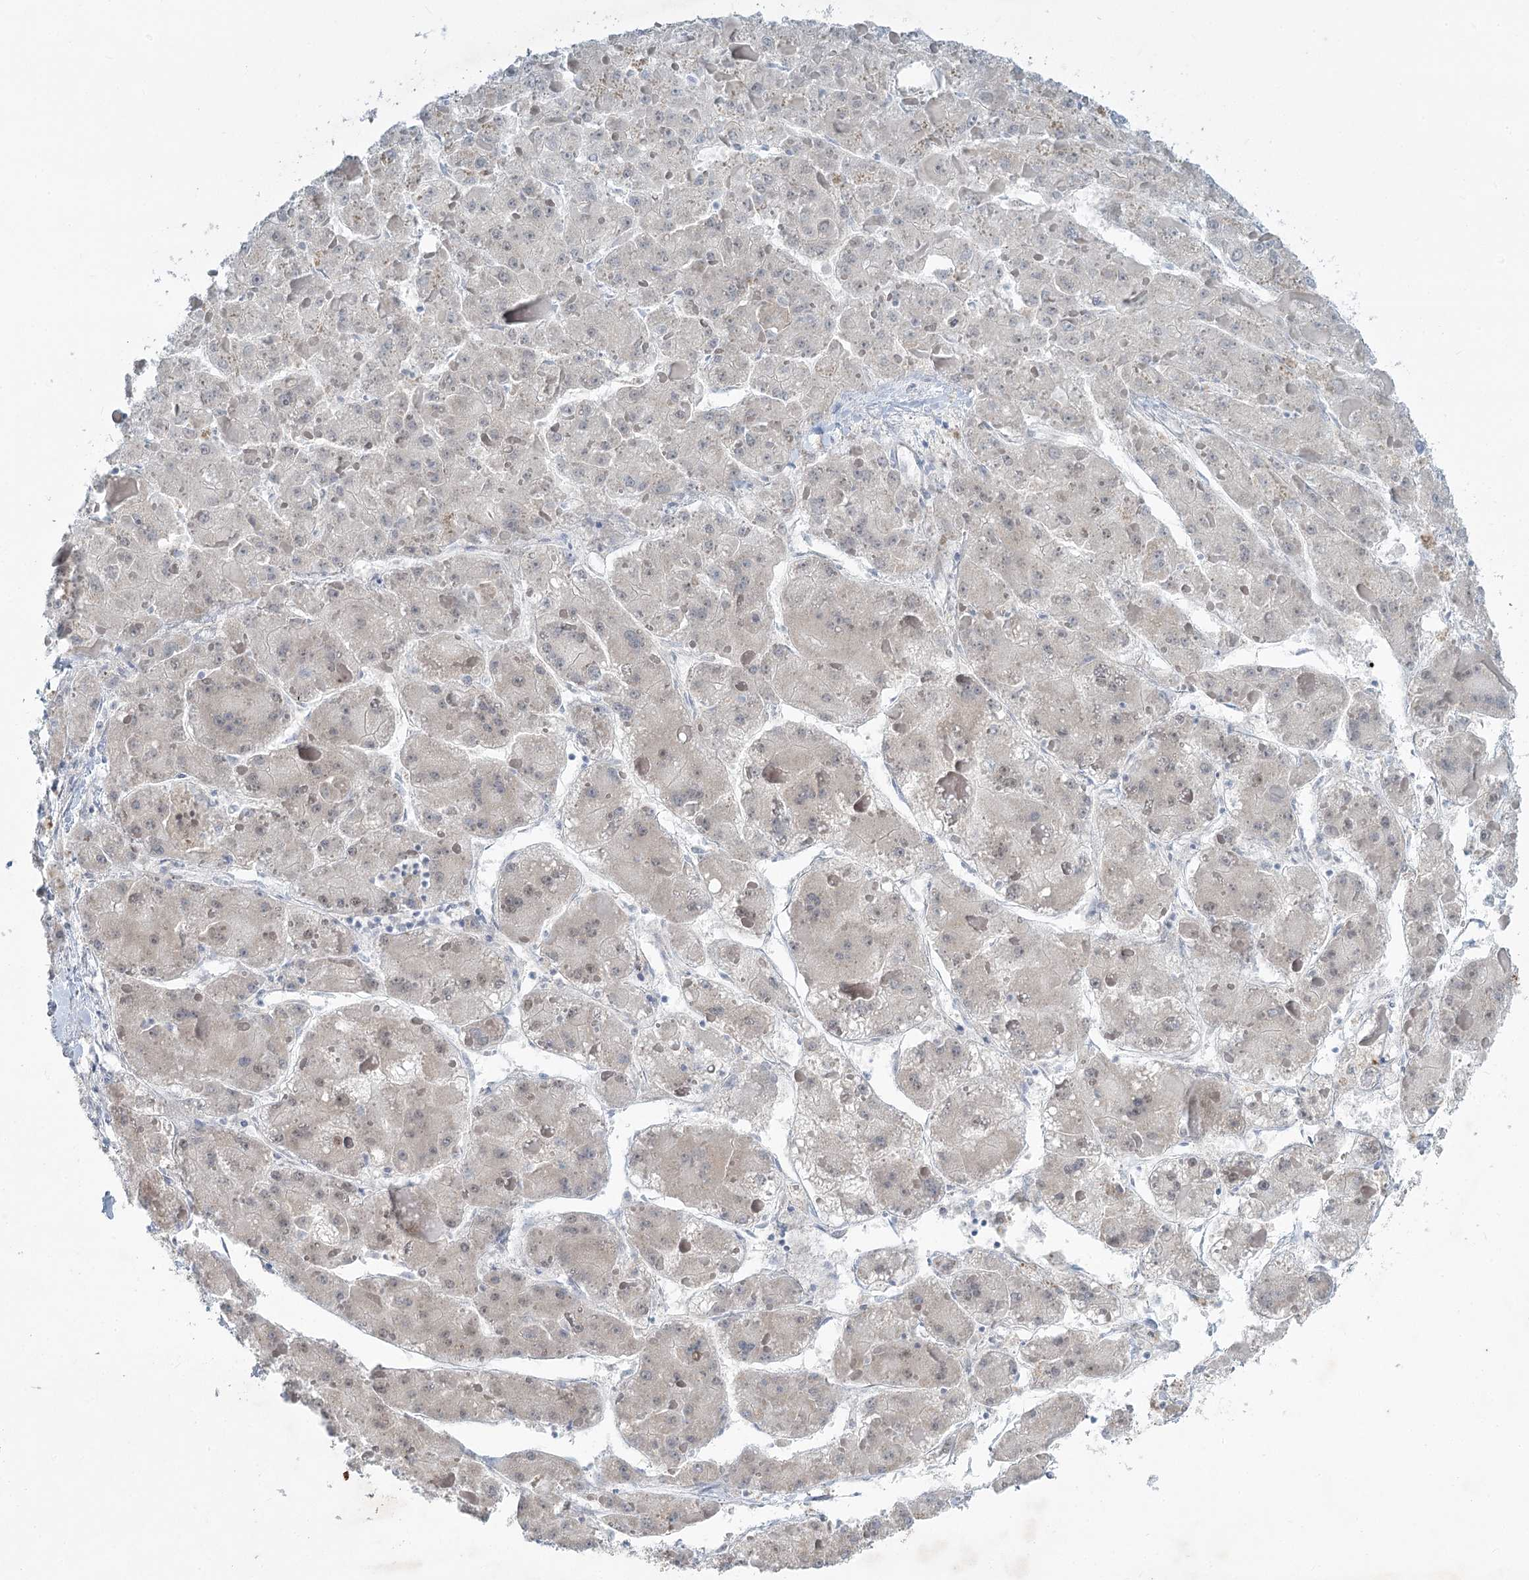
{"staining": {"intensity": "weak", "quantity": "<25%", "location": "nuclear"}, "tissue": "liver cancer", "cell_type": "Tumor cells", "image_type": "cancer", "snomed": [{"axis": "morphology", "description": "Carcinoma, Hepatocellular, NOS"}, {"axis": "topography", "description": "Liver"}], "caption": "Liver cancer was stained to show a protein in brown. There is no significant staining in tumor cells.", "gene": "ABITRAM", "patient": {"sex": "female", "age": 73}}